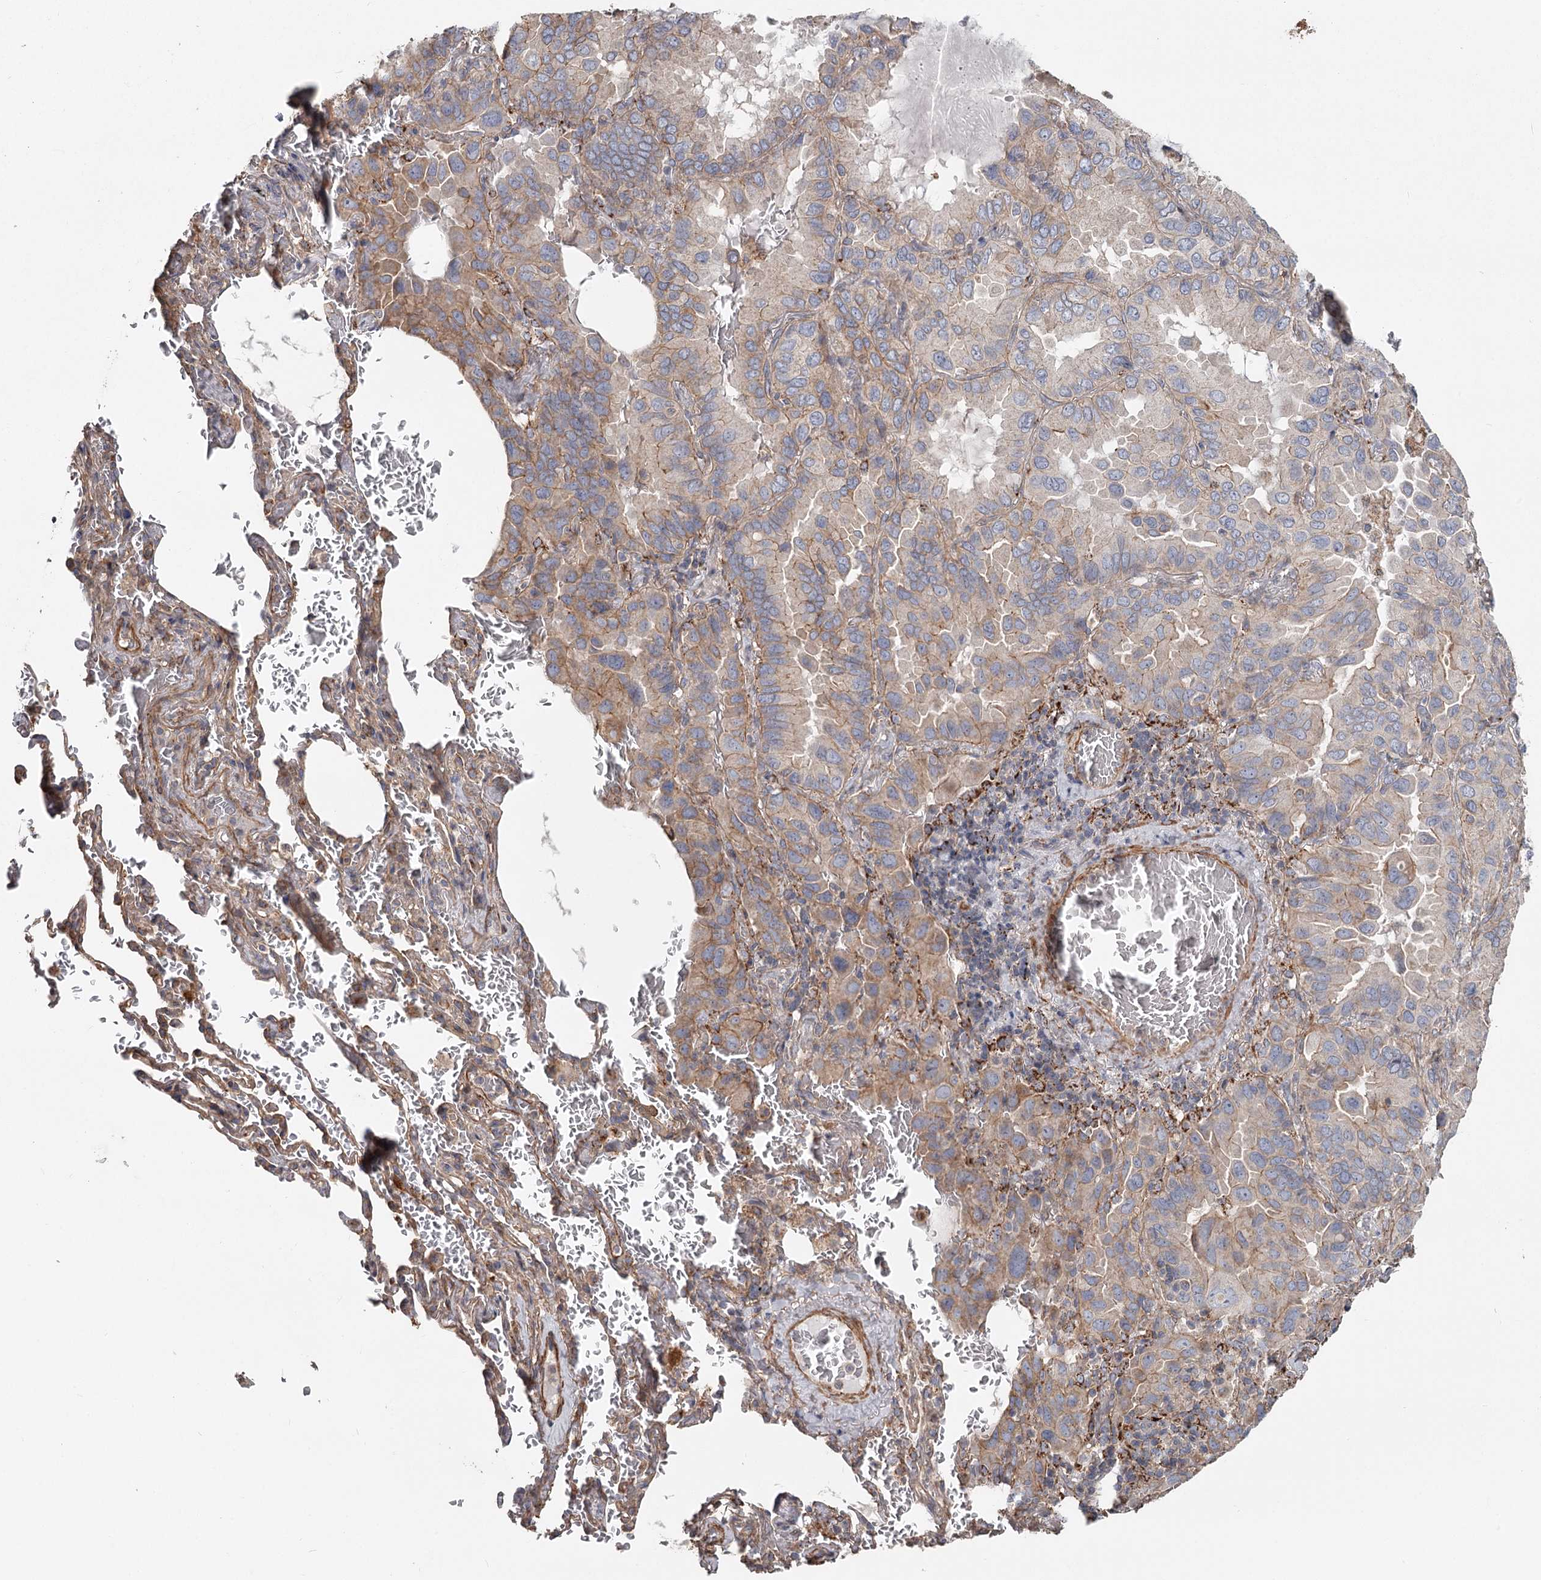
{"staining": {"intensity": "moderate", "quantity": "25%-75%", "location": "cytoplasmic/membranous"}, "tissue": "lung cancer", "cell_type": "Tumor cells", "image_type": "cancer", "snomed": [{"axis": "morphology", "description": "Adenocarcinoma, NOS"}, {"axis": "topography", "description": "Lung"}], "caption": "Immunohistochemistry of human lung adenocarcinoma reveals medium levels of moderate cytoplasmic/membranous staining in approximately 25%-75% of tumor cells.", "gene": "DHRS9", "patient": {"sex": "male", "age": 64}}